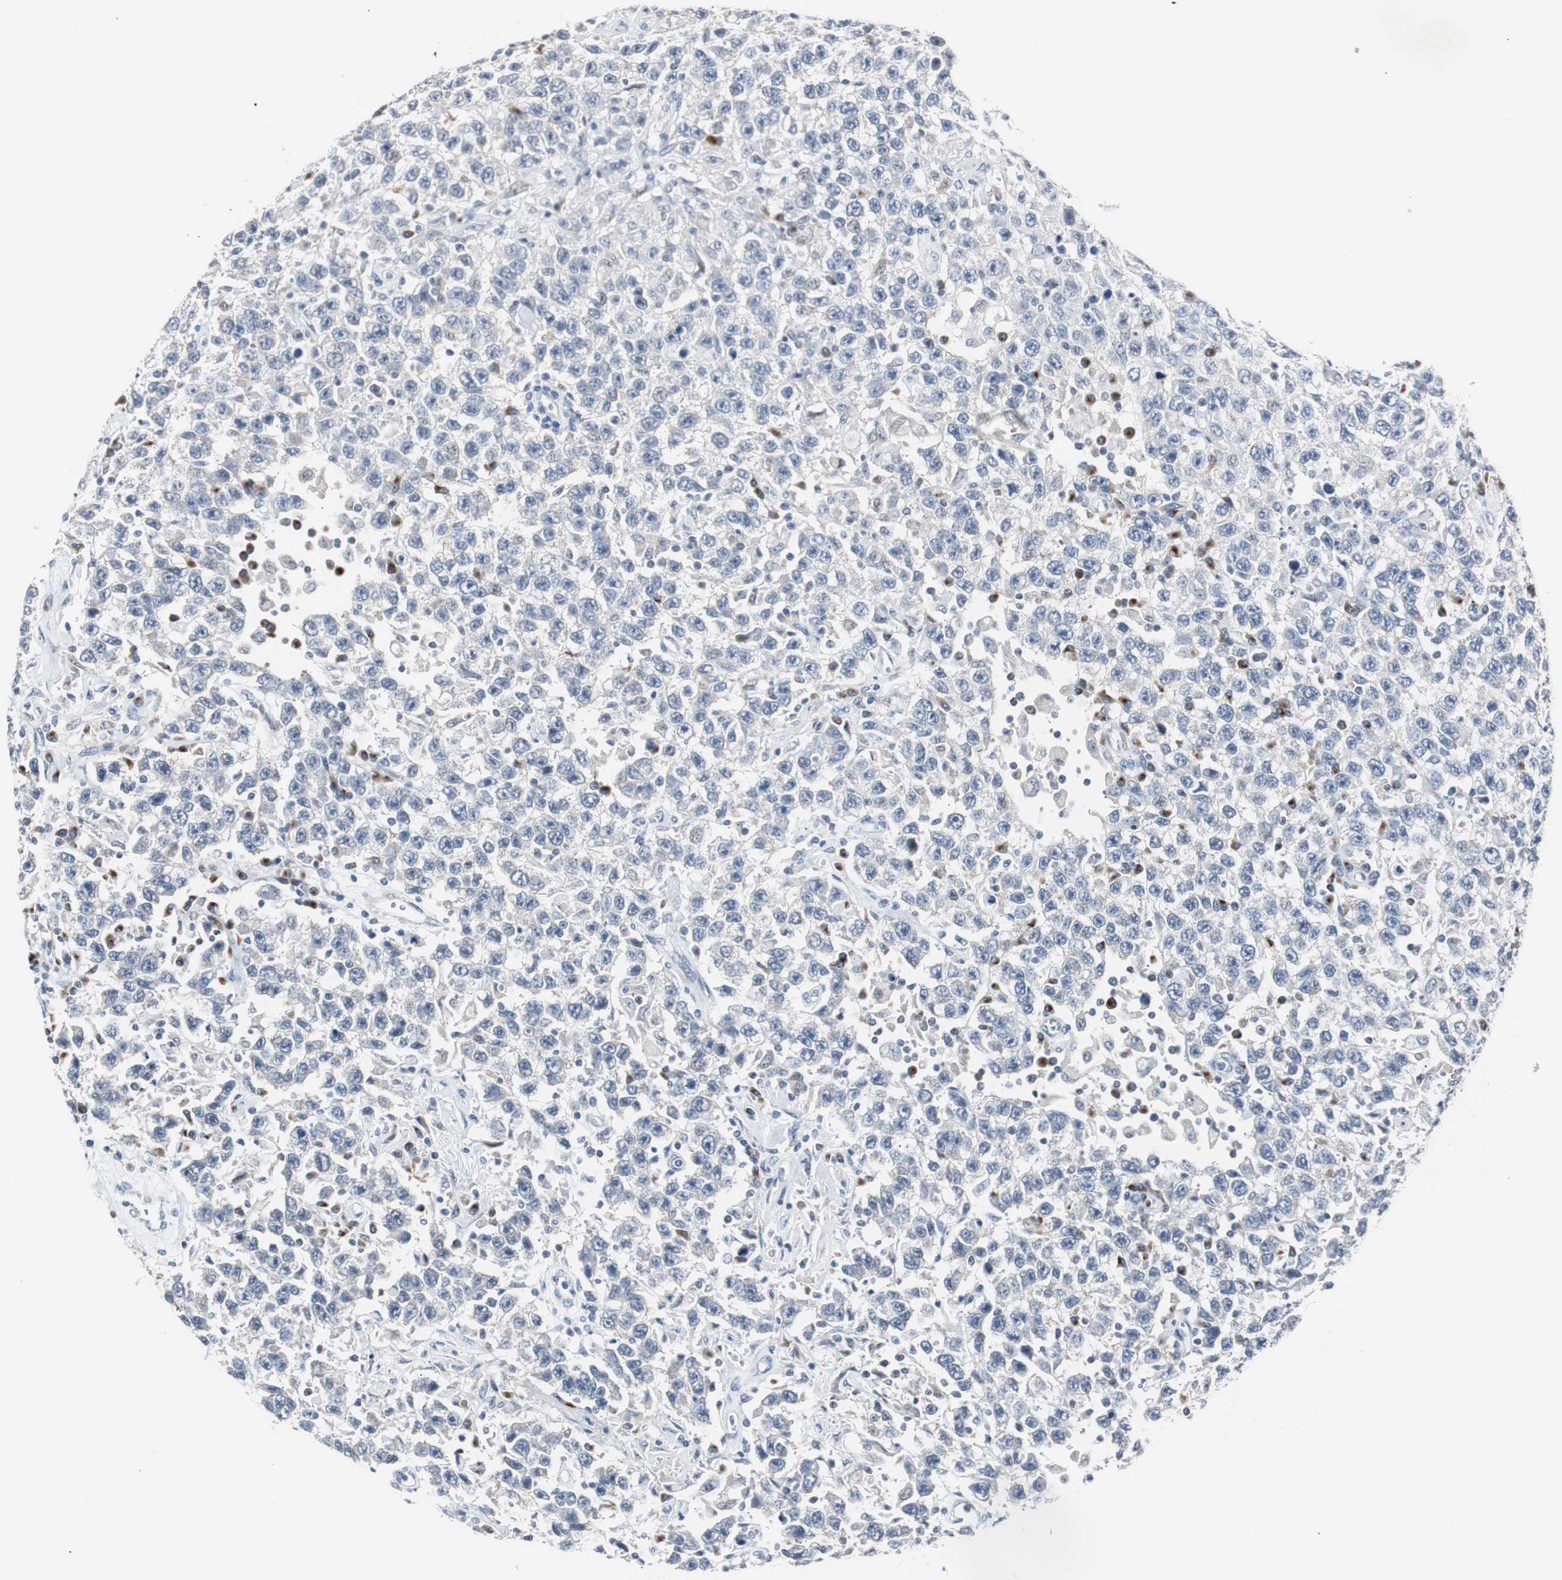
{"staining": {"intensity": "negative", "quantity": "none", "location": "none"}, "tissue": "testis cancer", "cell_type": "Tumor cells", "image_type": "cancer", "snomed": [{"axis": "morphology", "description": "Seminoma, NOS"}, {"axis": "topography", "description": "Testis"}], "caption": "DAB (3,3'-diaminobenzidine) immunohistochemical staining of testis cancer (seminoma) exhibits no significant staining in tumor cells.", "gene": "SOX30", "patient": {"sex": "male", "age": 41}}